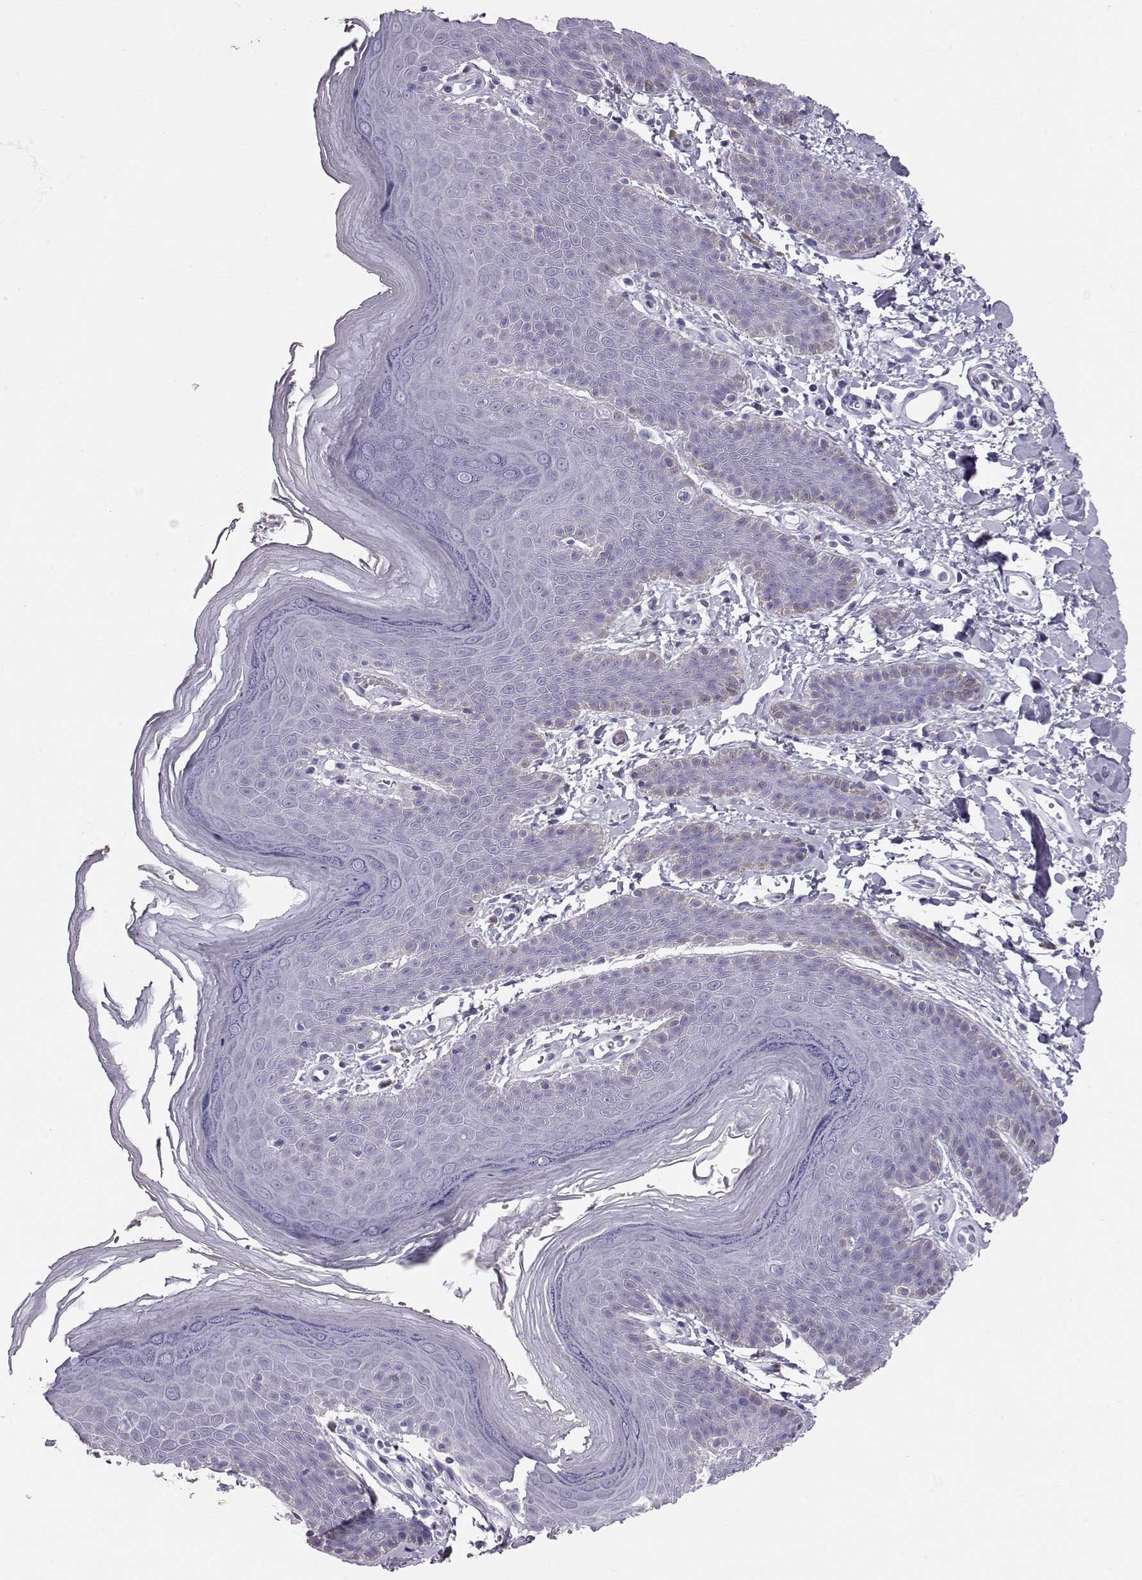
{"staining": {"intensity": "negative", "quantity": "none", "location": "none"}, "tissue": "skin", "cell_type": "Epidermal cells", "image_type": "normal", "snomed": [{"axis": "morphology", "description": "Normal tissue, NOS"}, {"axis": "topography", "description": "Anal"}], "caption": "Protein analysis of unremarkable skin displays no significant positivity in epidermal cells. (IHC, brightfield microscopy, high magnification).", "gene": "RD3", "patient": {"sex": "male", "age": 53}}